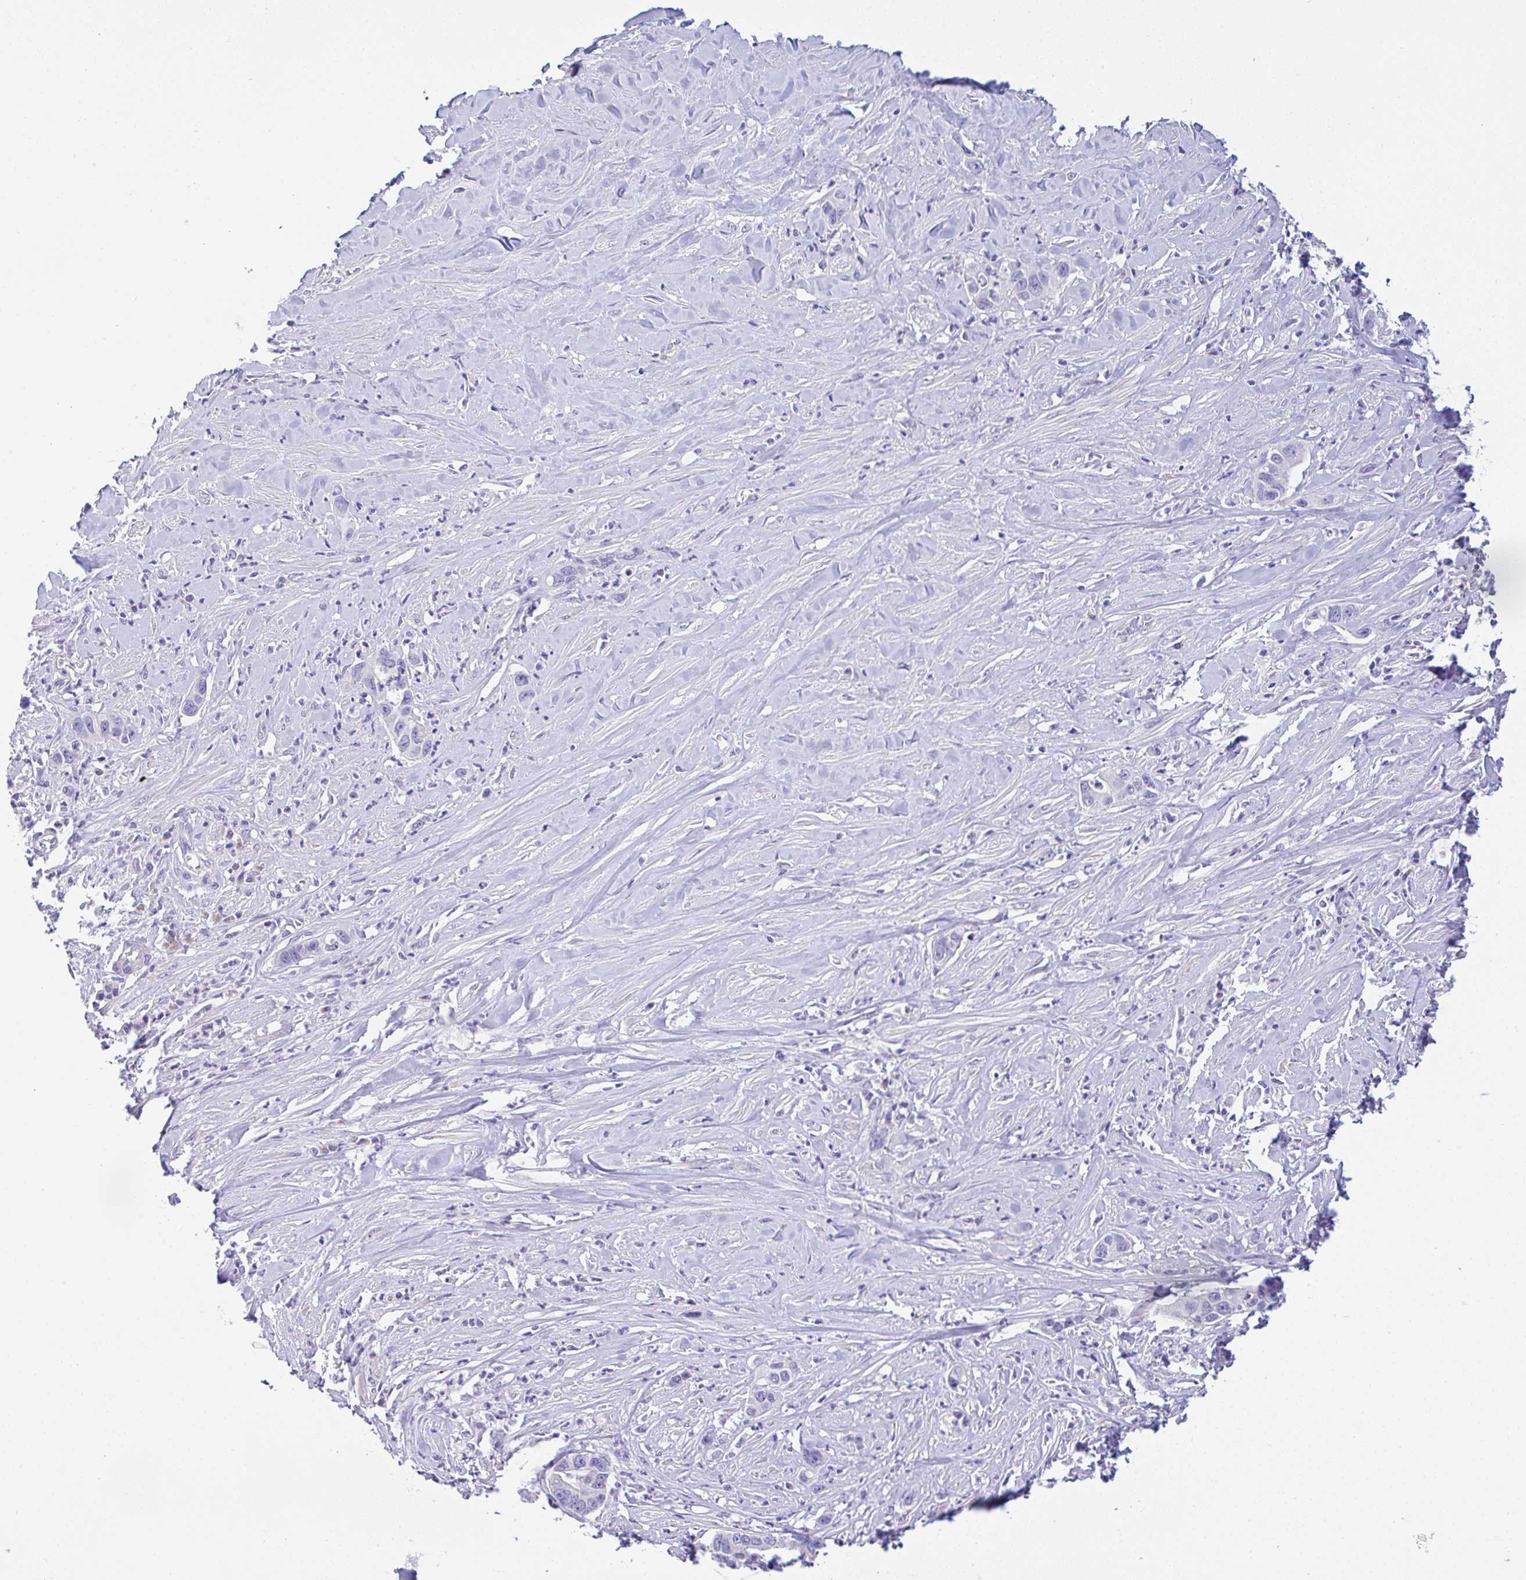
{"staining": {"intensity": "negative", "quantity": "none", "location": "none"}, "tissue": "pancreatic cancer", "cell_type": "Tumor cells", "image_type": "cancer", "snomed": [{"axis": "morphology", "description": "Adenocarcinoma, NOS"}, {"axis": "topography", "description": "Pancreas"}], "caption": "Tumor cells show no significant protein positivity in pancreatic cancer. (DAB IHC, high magnification).", "gene": "SERPINE3", "patient": {"sex": "male", "age": 73}}